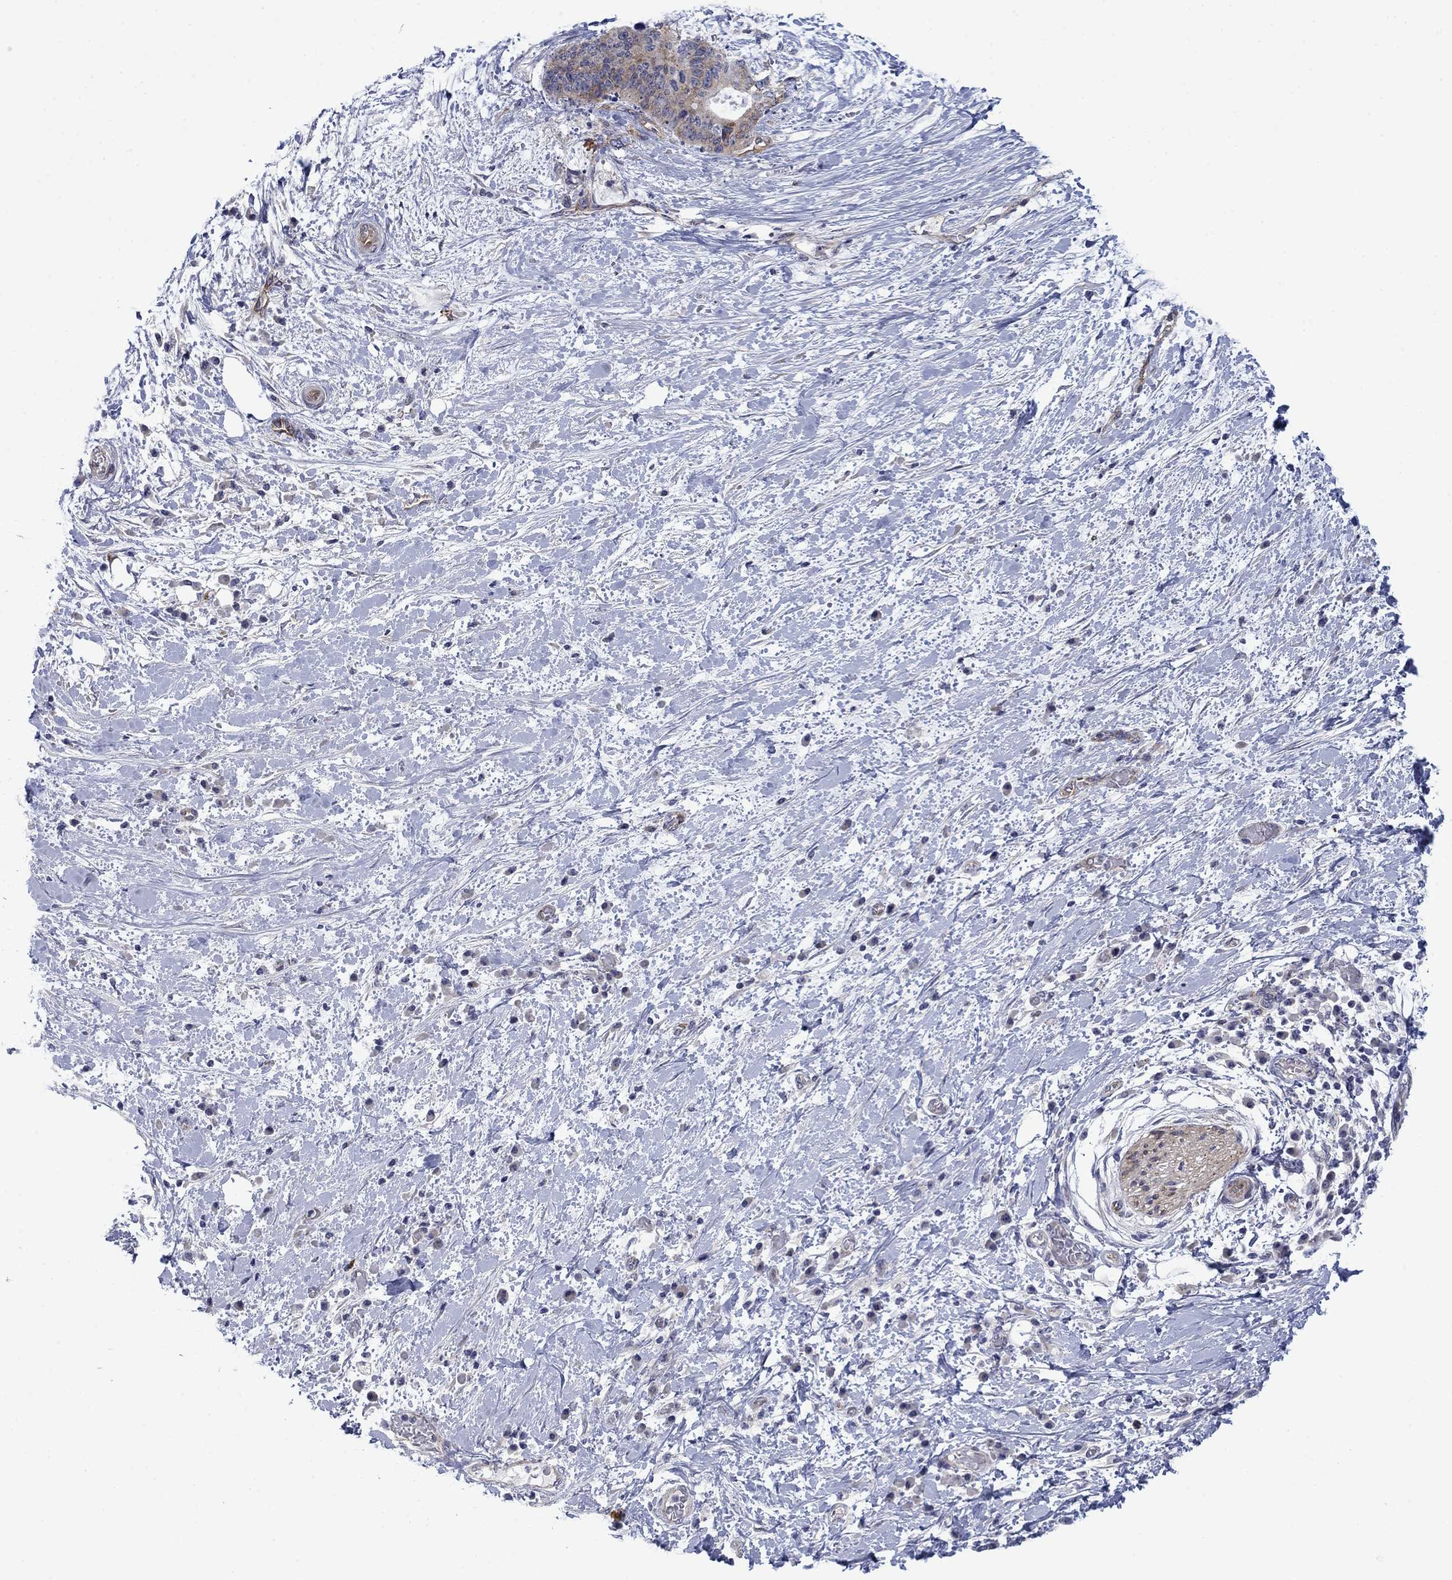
{"staining": {"intensity": "moderate", "quantity": "<25%", "location": "cytoplasmic/membranous"}, "tissue": "liver cancer", "cell_type": "Tumor cells", "image_type": "cancer", "snomed": [{"axis": "morphology", "description": "Cholangiocarcinoma"}, {"axis": "topography", "description": "Liver"}], "caption": "Brown immunohistochemical staining in cholangiocarcinoma (liver) shows moderate cytoplasmic/membranous positivity in about <25% of tumor cells.", "gene": "FXR1", "patient": {"sex": "female", "age": 73}}